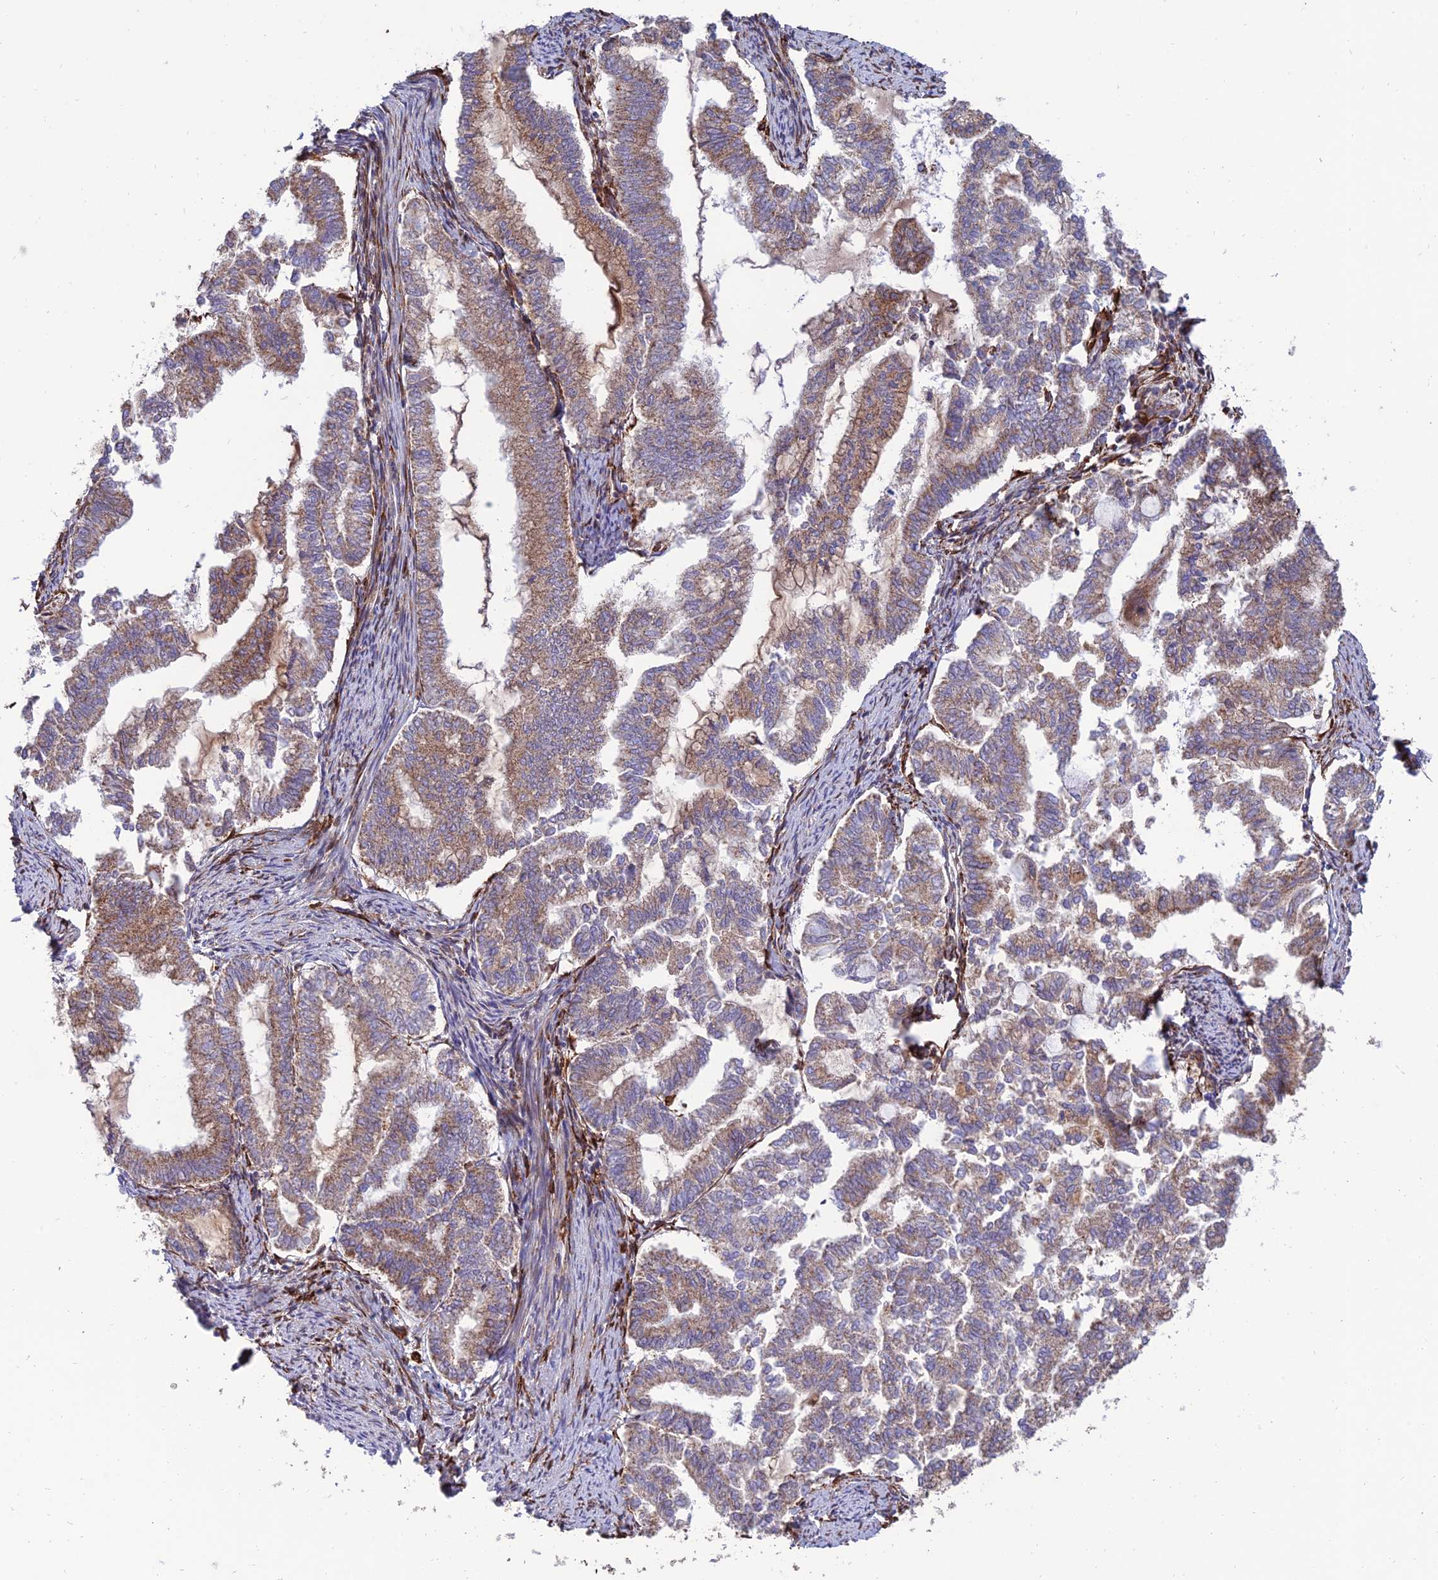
{"staining": {"intensity": "moderate", "quantity": "25%-75%", "location": "cytoplasmic/membranous"}, "tissue": "endometrial cancer", "cell_type": "Tumor cells", "image_type": "cancer", "snomed": [{"axis": "morphology", "description": "Adenocarcinoma, NOS"}, {"axis": "topography", "description": "Endometrium"}], "caption": "Protein expression analysis of human adenocarcinoma (endometrial) reveals moderate cytoplasmic/membranous staining in approximately 25%-75% of tumor cells.", "gene": "RCN3", "patient": {"sex": "female", "age": 79}}